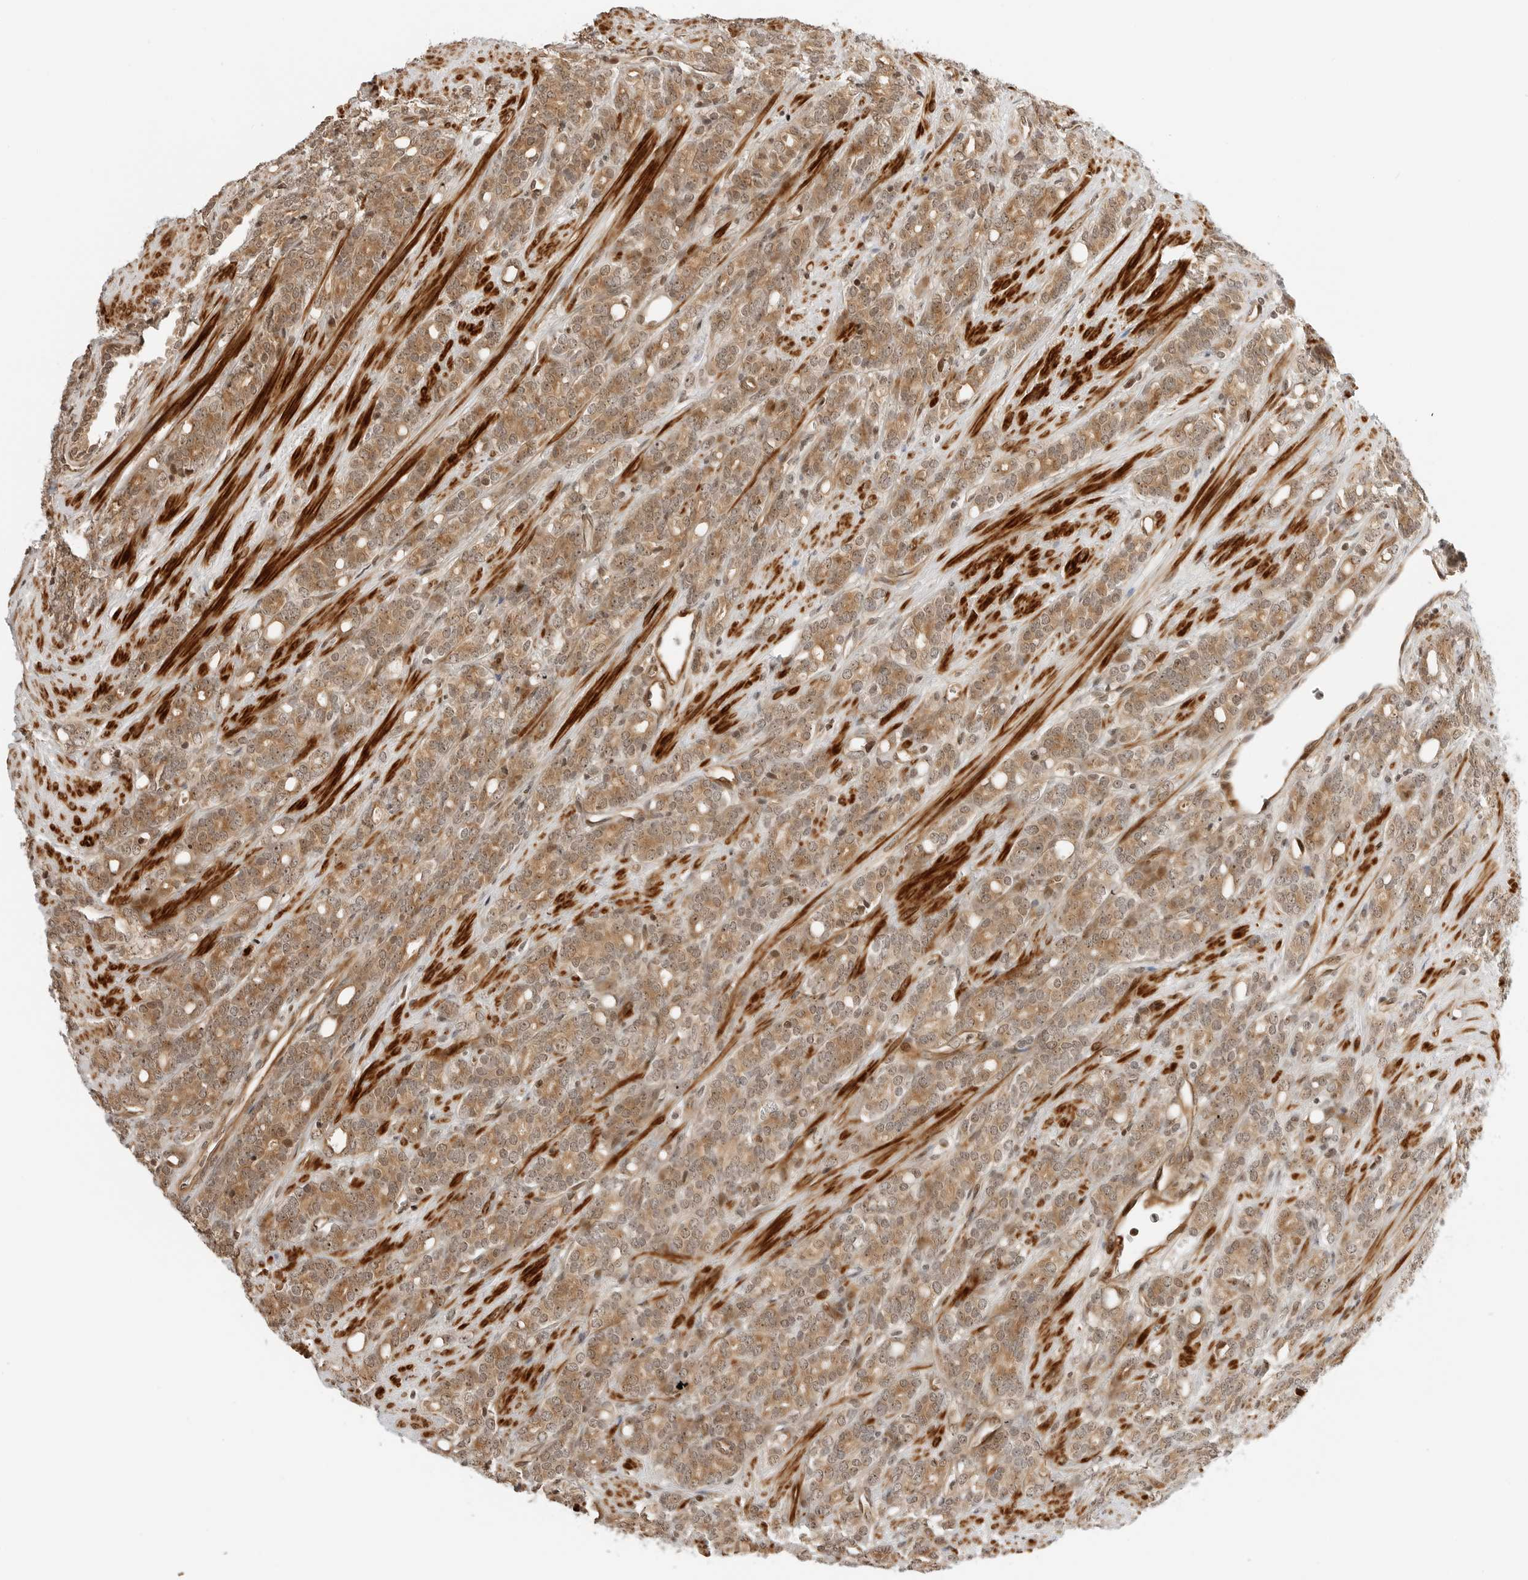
{"staining": {"intensity": "weak", "quantity": ">75%", "location": "cytoplasmic/membranous,nuclear"}, "tissue": "prostate cancer", "cell_type": "Tumor cells", "image_type": "cancer", "snomed": [{"axis": "morphology", "description": "Adenocarcinoma, High grade"}, {"axis": "topography", "description": "Prostate"}], "caption": "Immunohistochemical staining of prostate cancer displays weak cytoplasmic/membranous and nuclear protein expression in approximately >75% of tumor cells. The protein is shown in brown color, while the nuclei are stained blue.", "gene": "GEM", "patient": {"sex": "male", "age": 62}}